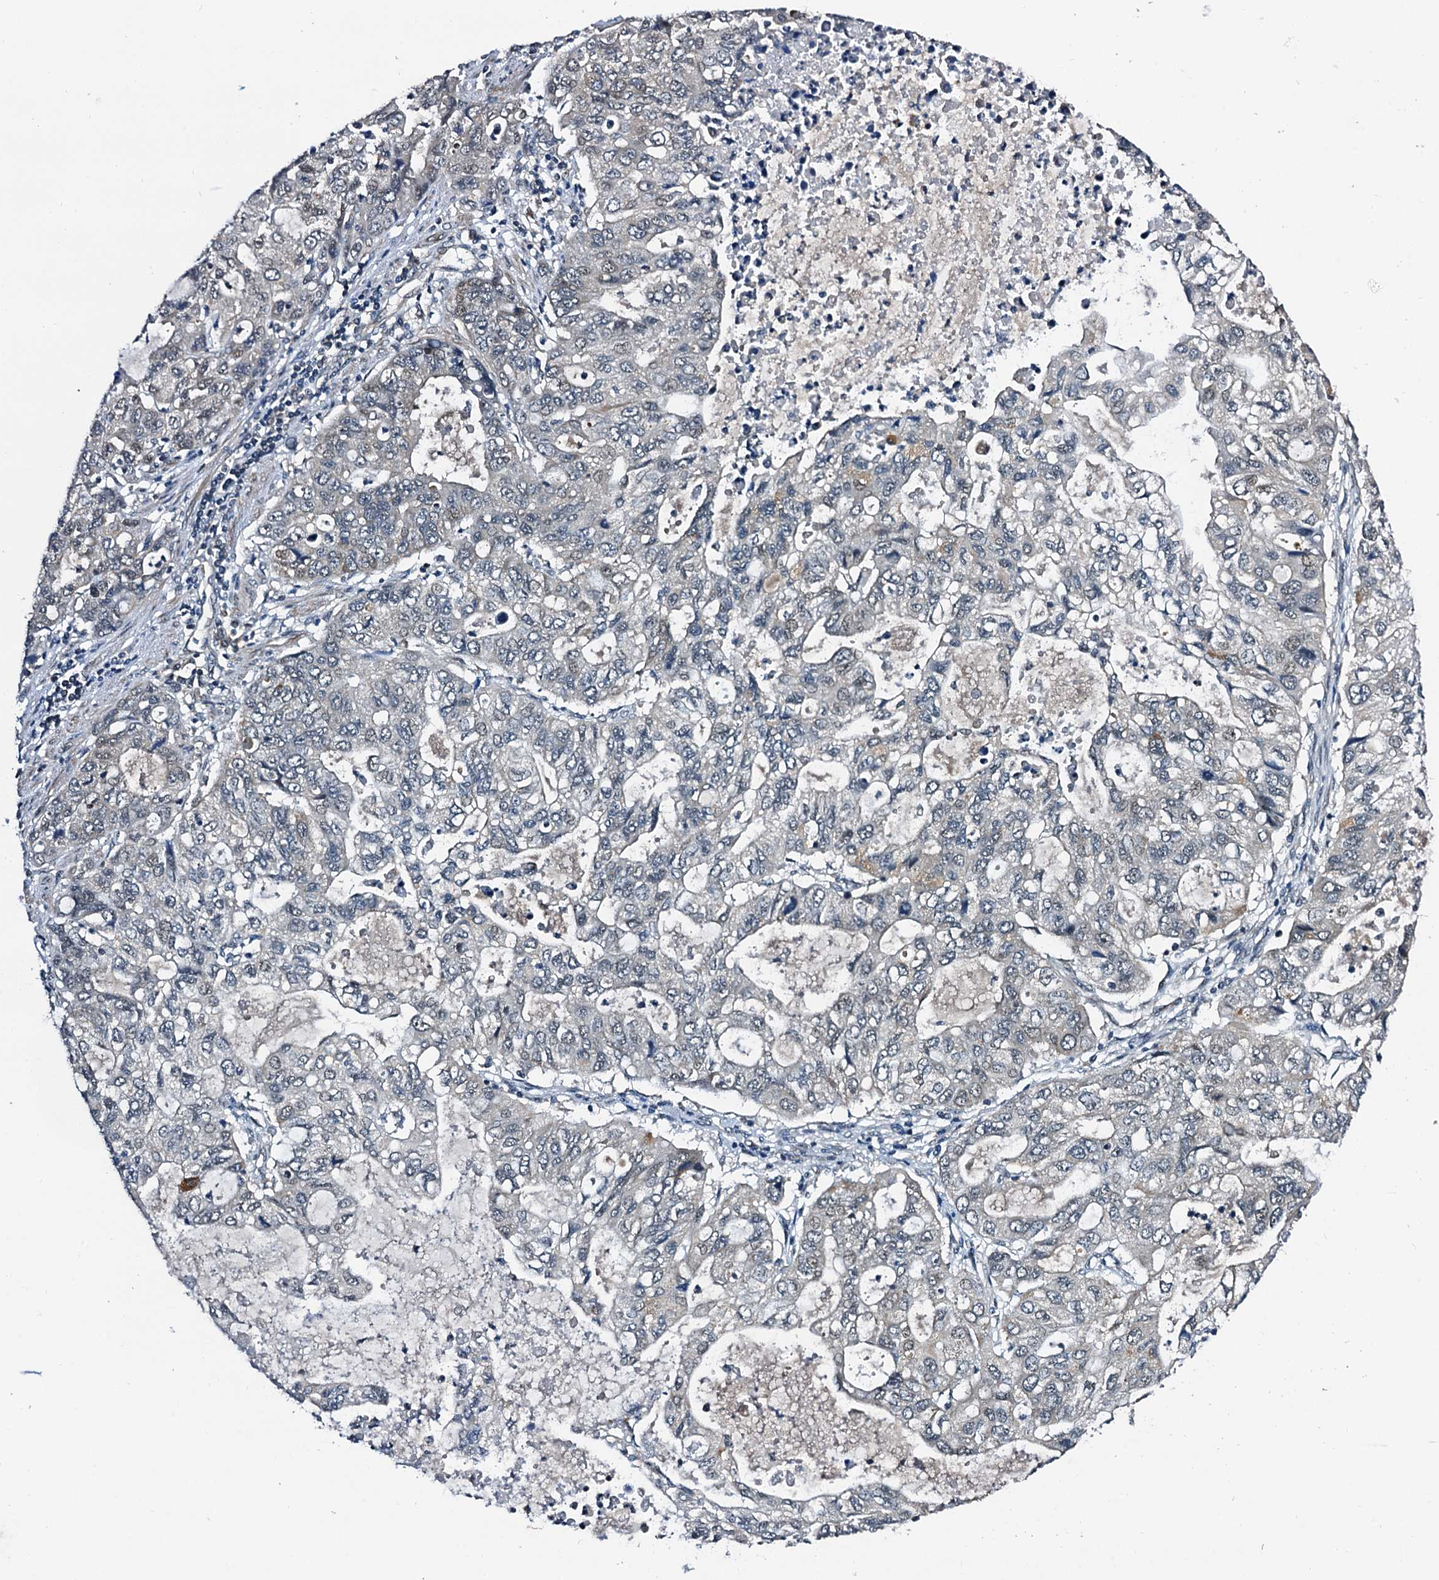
{"staining": {"intensity": "negative", "quantity": "none", "location": "none"}, "tissue": "stomach cancer", "cell_type": "Tumor cells", "image_type": "cancer", "snomed": [{"axis": "morphology", "description": "Adenocarcinoma, NOS"}, {"axis": "topography", "description": "Stomach, upper"}], "caption": "This is an immunohistochemistry (IHC) image of adenocarcinoma (stomach). There is no staining in tumor cells.", "gene": "NAA16", "patient": {"sex": "female", "age": 52}}